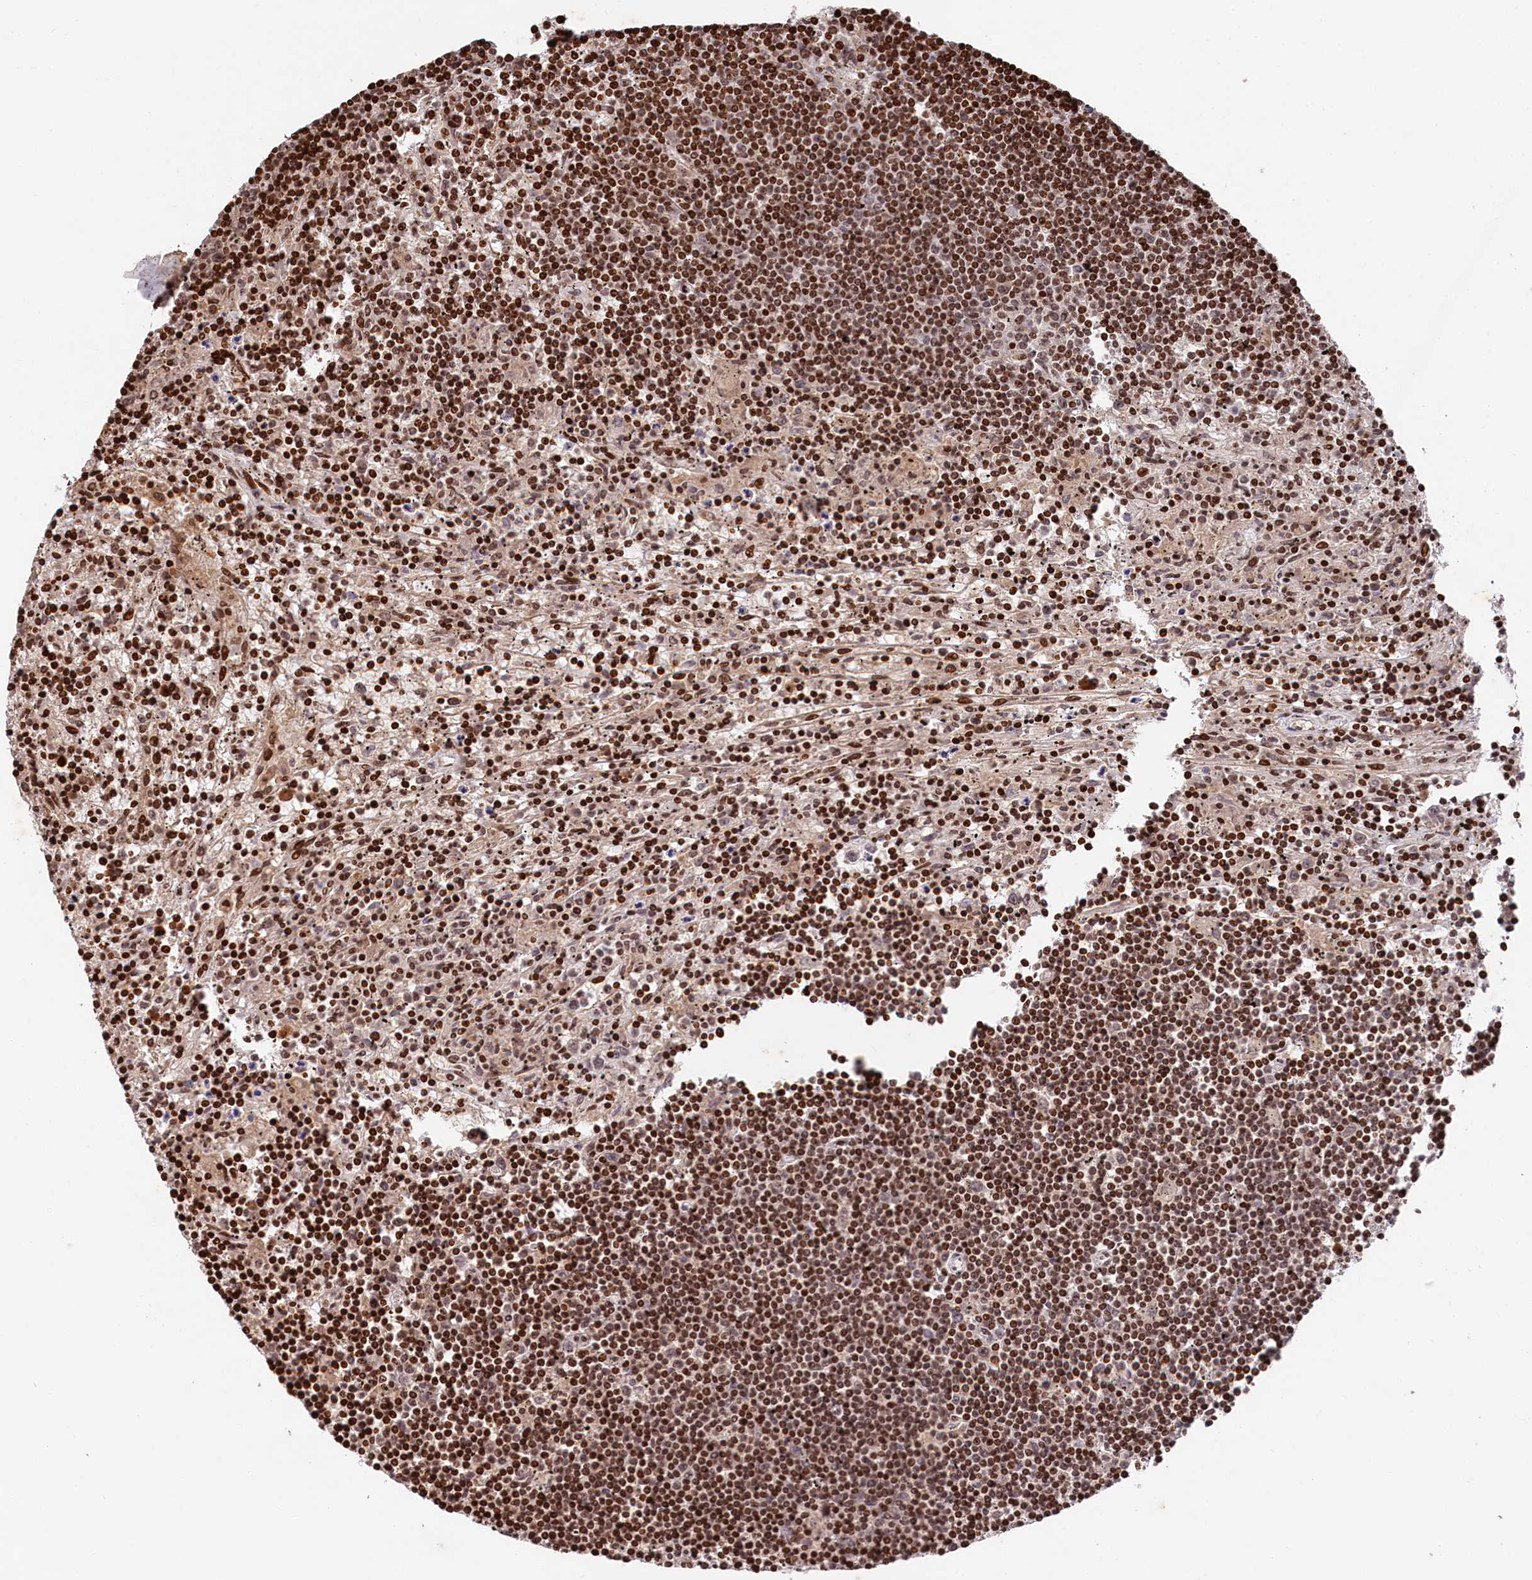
{"staining": {"intensity": "strong", "quantity": ">75%", "location": "nuclear"}, "tissue": "lymphoma", "cell_type": "Tumor cells", "image_type": "cancer", "snomed": [{"axis": "morphology", "description": "Malignant lymphoma, non-Hodgkin's type, Low grade"}, {"axis": "topography", "description": "Spleen"}], "caption": "Immunohistochemical staining of malignant lymphoma, non-Hodgkin's type (low-grade) reveals high levels of strong nuclear positivity in approximately >75% of tumor cells.", "gene": "MCF2L2", "patient": {"sex": "male", "age": 76}}